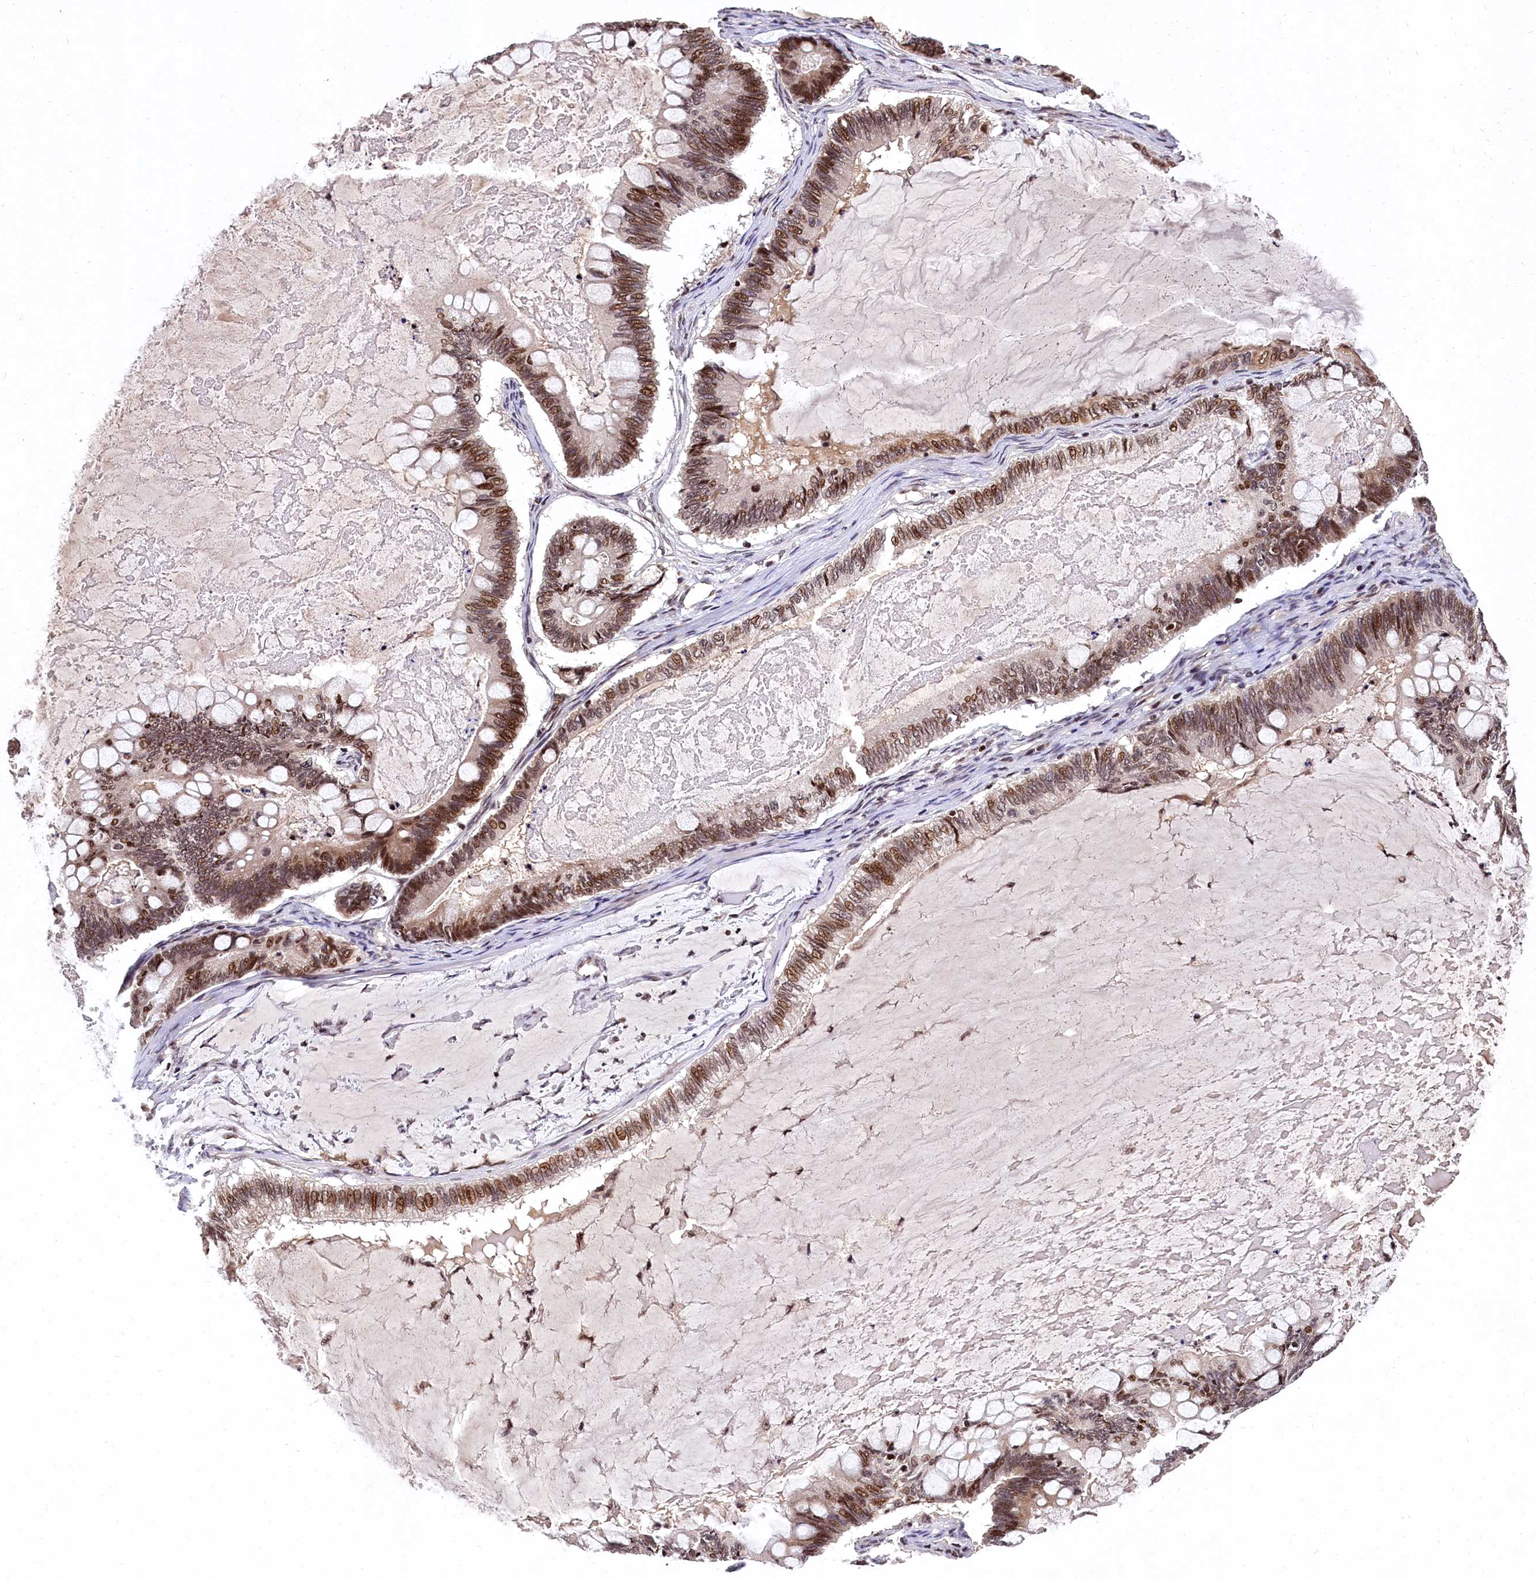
{"staining": {"intensity": "moderate", "quantity": ">75%", "location": "nuclear"}, "tissue": "ovarian cancer", "cell_type": "Tumor cells", "image_type": "cancer", "snomed": [{"axis": "morphology", "description": "Cystadenocarcinoma, mucinous, NOS"}, {"axis": "topography", "description": "Ovary"}], "caption": "Human ovarian mucinous cystadenocarcinoma stained with a protein marker shows moderate staining in tumor cells.", "gene": "FAM217B", "patient": {"sex": "female", "age": 61}}